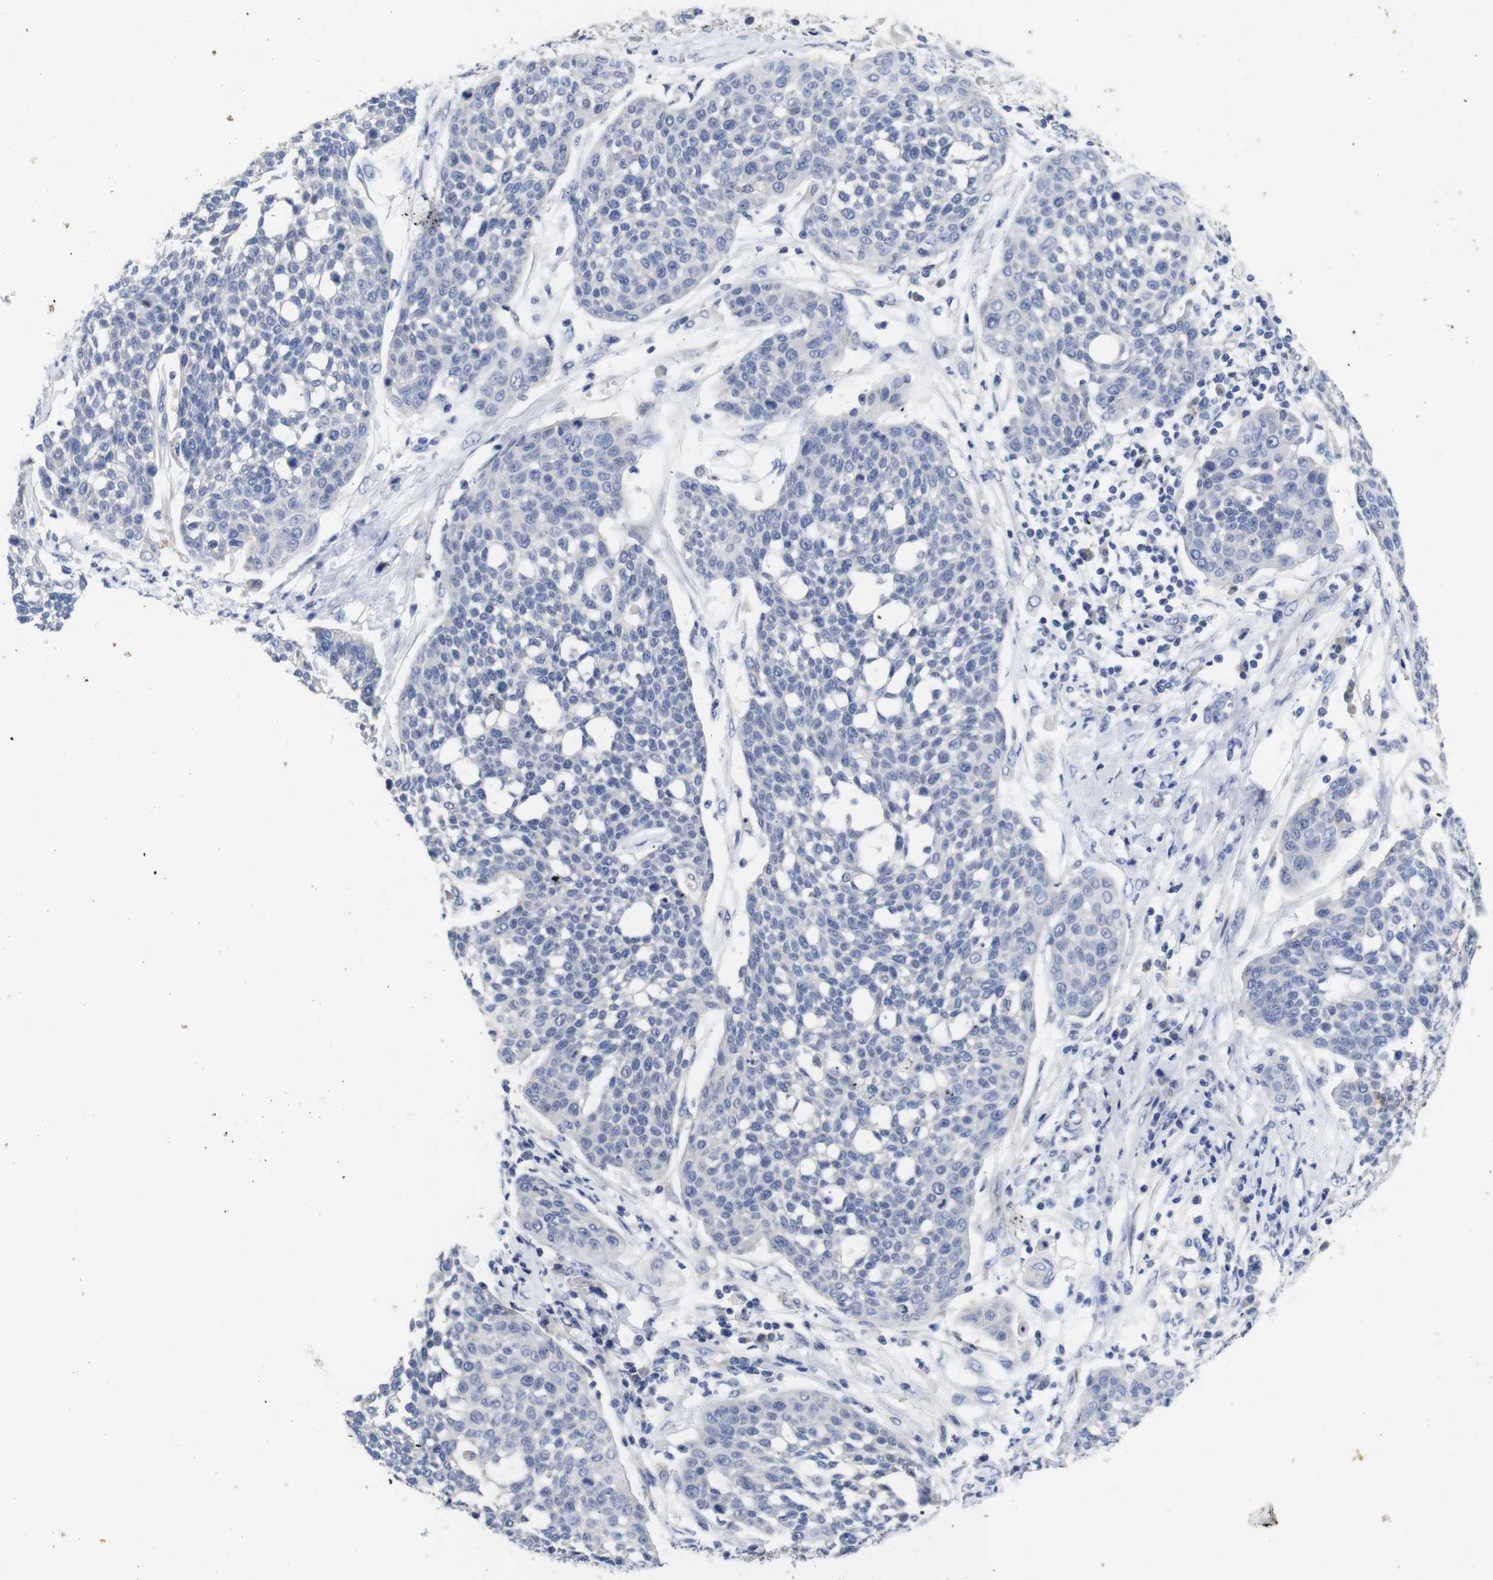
{"staining": {"intensity": "negative", "quantity": "none", "location": "none"}, "tissue": "cervical cancer", "cell_type": "Tumor cells", "image_type": "cancer", "snomed": [{"axis": "morphology", "description": "Squamous cell carcinoma, NOS"}, {"axis": "topography", "description": "Cervix"}], "caption": "Cervical cancer (squamous cell carcinoma) was stained to show a protein in brown. There is no significant expression in tumor cells.", "gene": "TNNI3", "patient": {"sex": "female", "age": 34}}